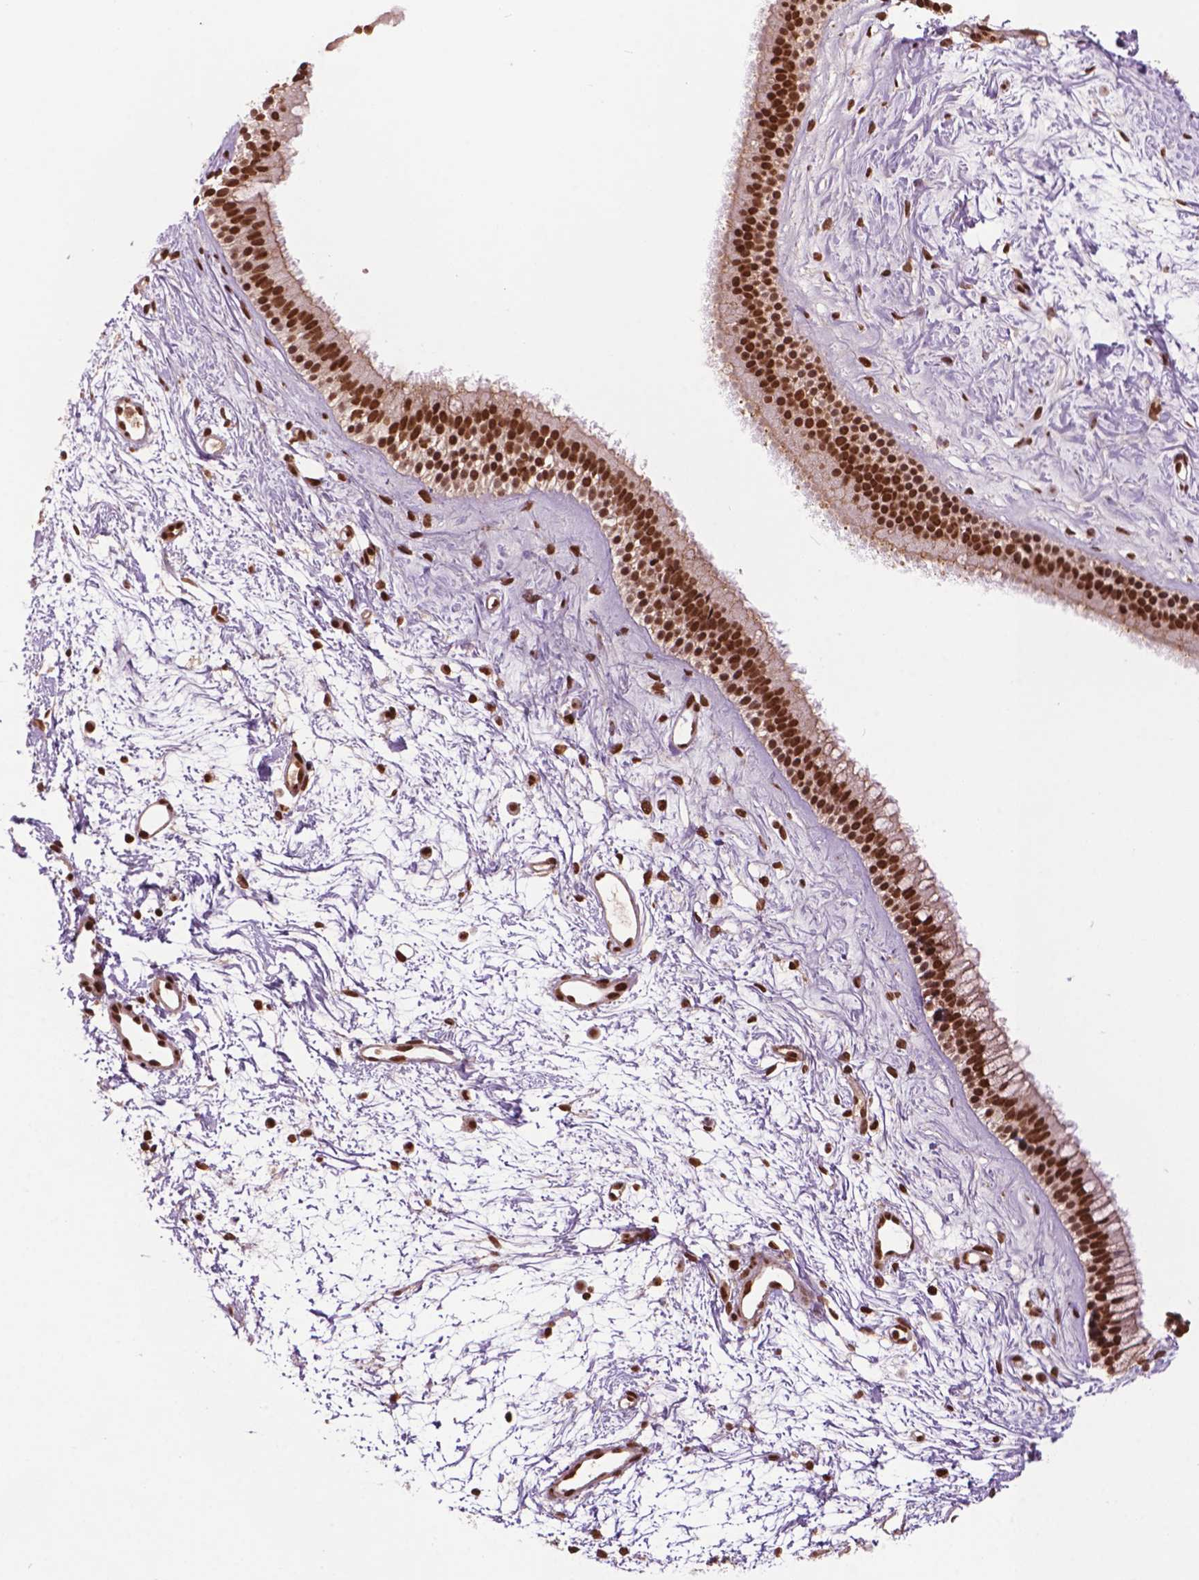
{"staining": {"intensity": "strong", "quantity": ">75%", "location": "nuclear"}, "tissue": "nasopharynx", "cell_type": "Respiratory epithelial cells", "image_type": "normal", "snomed": [{"axis": "morphology", "description": "Normal tissue, NOS"}, {"axis": "topography", "description": "Nasopharynx"}], "caption": "IHC photomicrograph of unremarkable nasopharynx stained for a protein (brown), which demonstrates high levels of strong nuclear staining in approximately >75% of respiratory epithelial cells.", "gene": "SIRT6", "patient": {"sex": "male", "age": 58}}